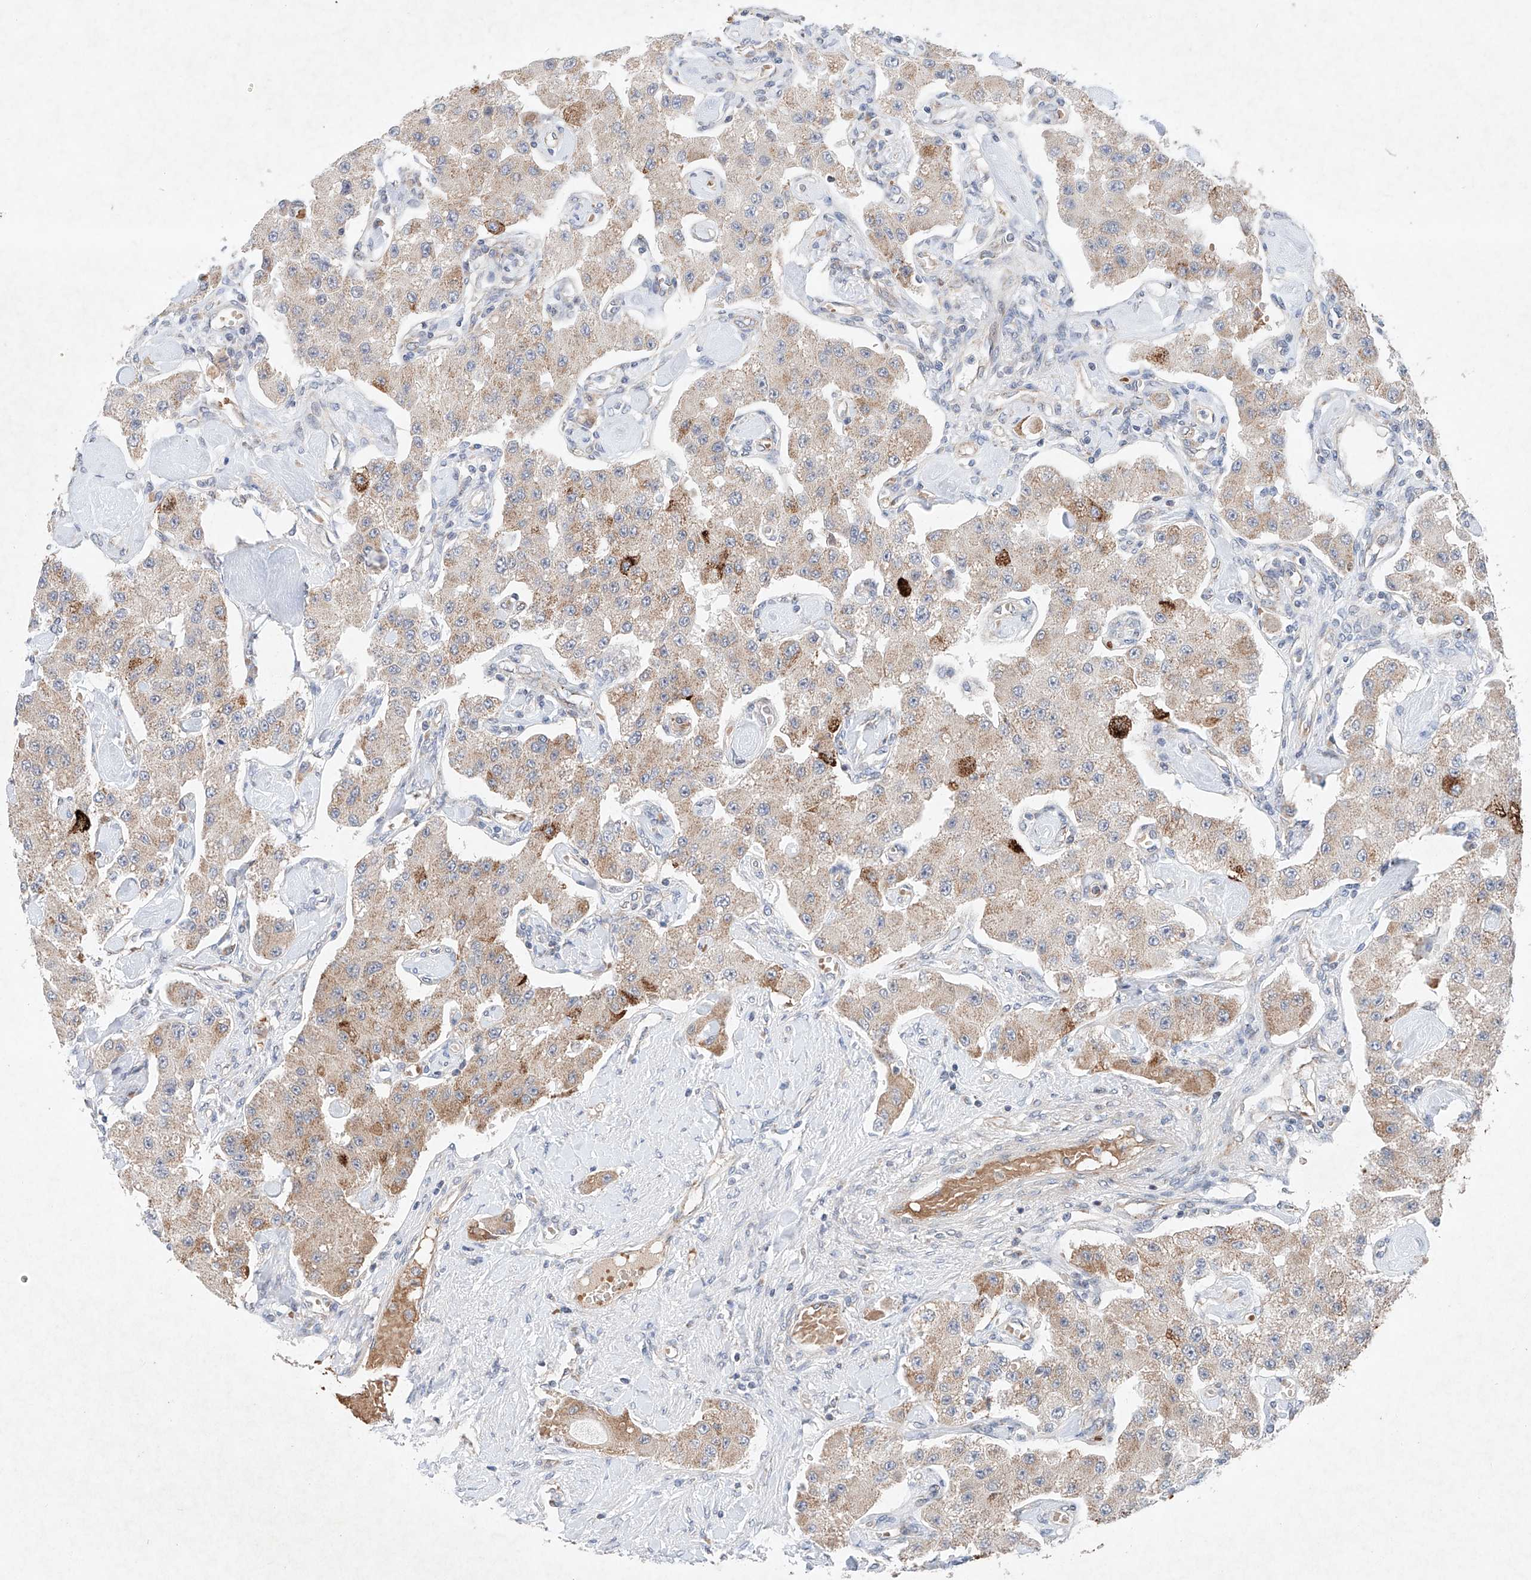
{"staining": {"intensity": "moderate", "quantity": "25%-75%", "location": "cytoplasmic/membranous"}, "tissue": "carcinoid", "cell_type": "Tumor cells", "image_type": "cancer", "snomed": [{"axis": "morphology", "description": "Carcinoid, malignant, NOS"}, {"axis": "topography", "description": "Pancreas"}], "caption": "A brown stain highlights moderate cytoplasmic/membranous staining of a protein in human malignant carcinoid tumor cells.", "gene": "FASTK", "patient": {"sex": "male", "age": 41}}